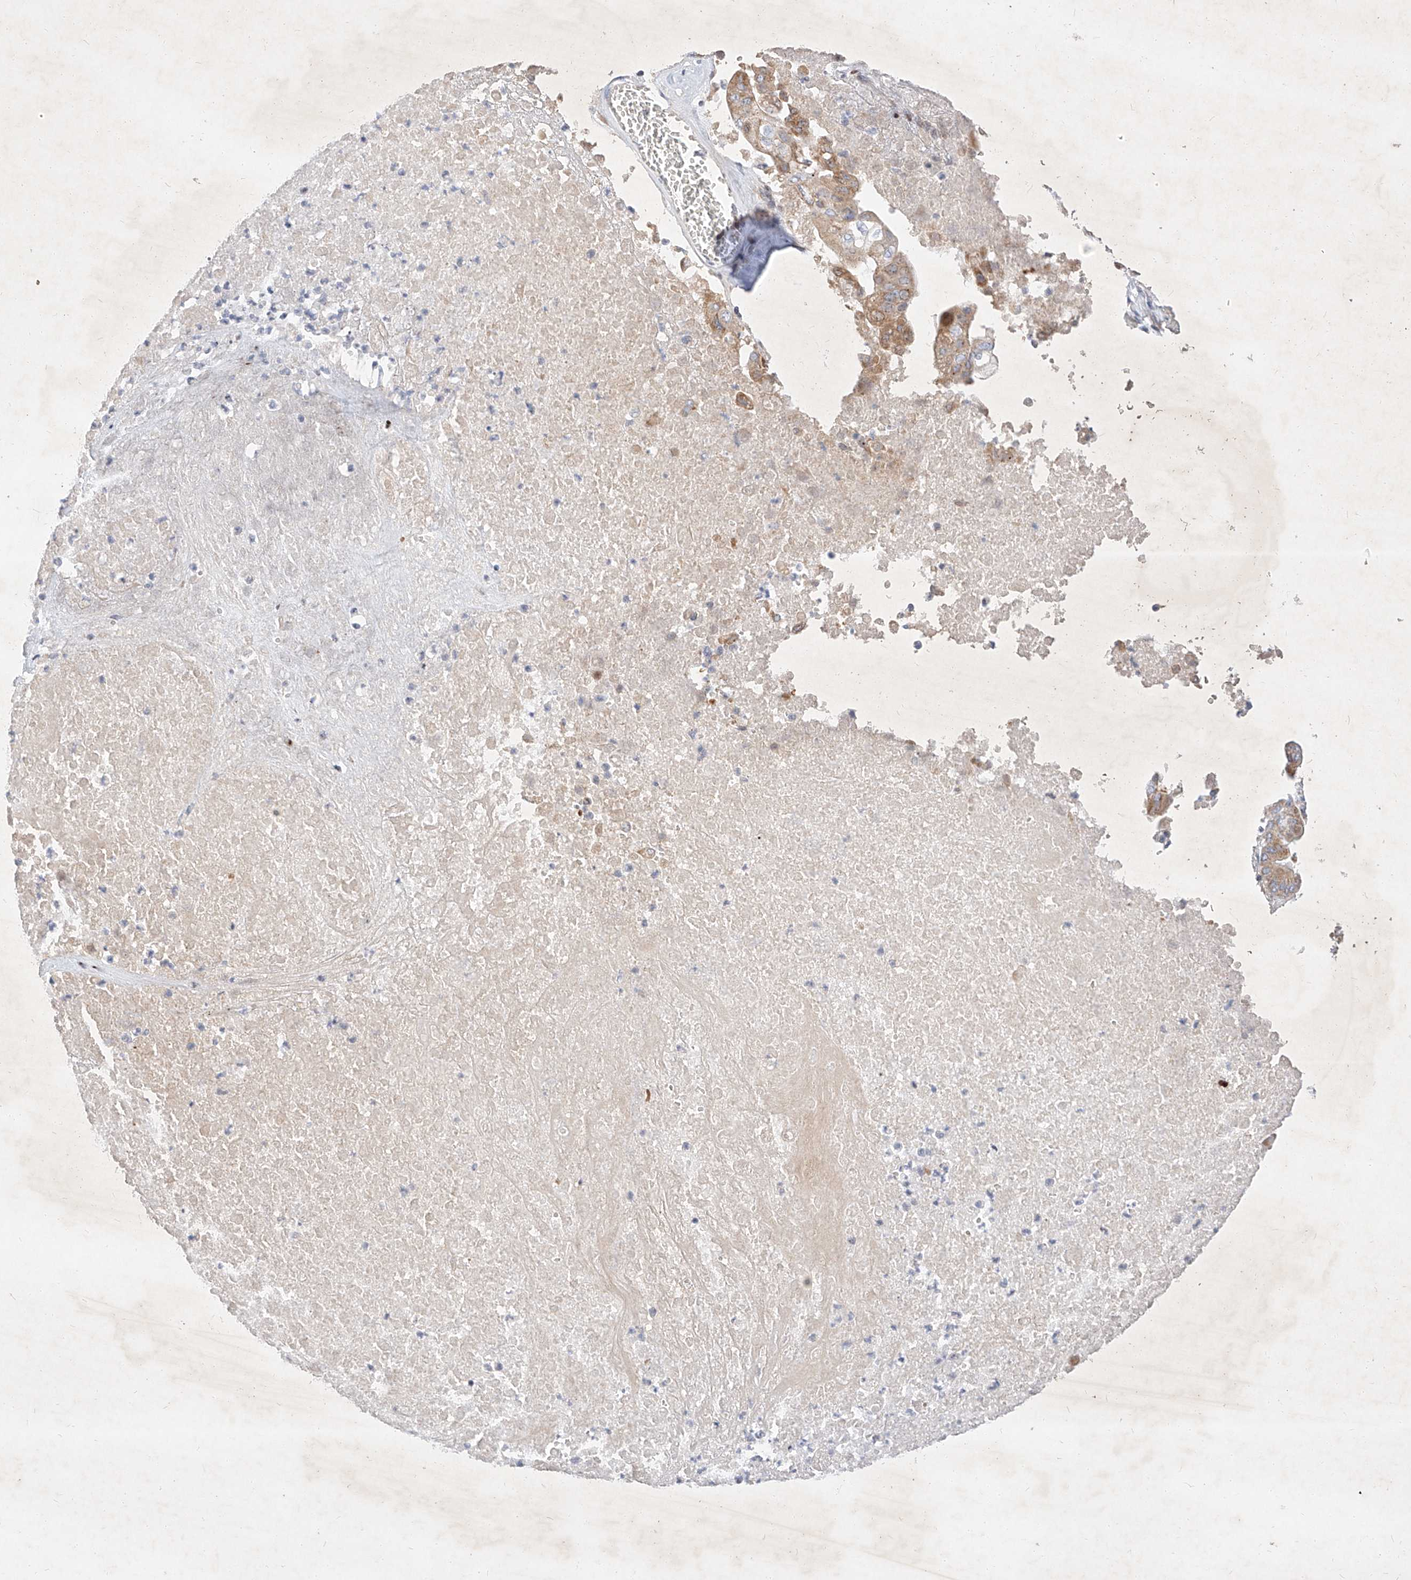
{"staining": {"intensity": "moderate", "quantity": "25%-75%", "location": "cytoplasmic/membranous"}, "tissue": "pancreatic cancer", "cell_type": "Tumor cells", "image_type": "cancer", "snomed": [{"axis": "morphology", "description": "Adenocarcinoma, NOS"}, {"axis": "topography", "description": "Pancreas"}], "caption": "Pancreatic adenocarcinoma stained with DAB (3,3'-diaminobenzidine) IHC exhibits medium levels of moderate cytoplasmic/membranous staining in approximately 25%-75% of tumor cells.", "gene": "OSGEPL1", "patient": {"sex": "female", "age": 77}}